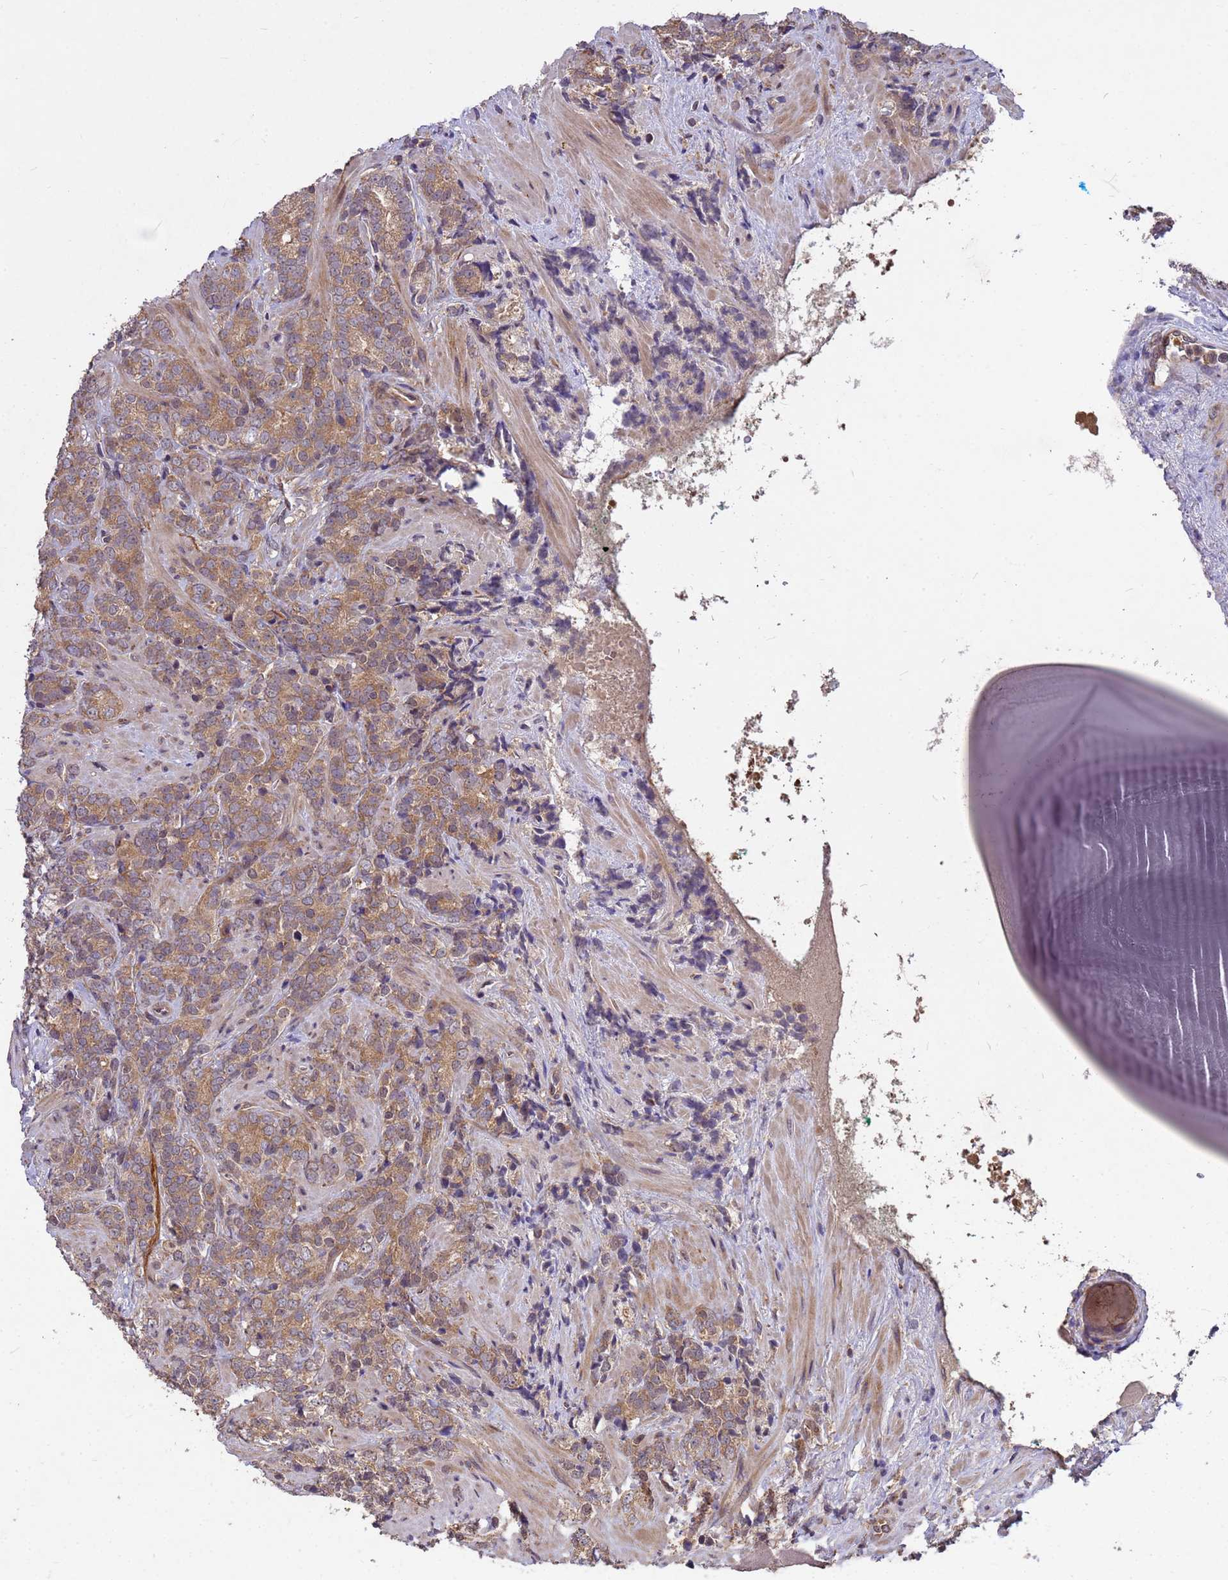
{"staining": {"intensity": "moderate", "quantity": ">75%", "location": "cytoplasmic/membranous"}, "tissue": "prostate cancer", "cell_type": "Tumor cells", "image_type": "cancer", "snomed": [{"axis": "morphology", "description": "Adenocarcinoma, High grade"}, {"axis": "topography", "description": "Prostate"}], "caption": "IHC of human prostate high-grade adenocarcinoma shows medium levels of moderate cytoplasmic/membranous expression in about >75% of tumor cells.", "gene": "PPP2CB", "patient": {"sex": "male", "age": 64}}